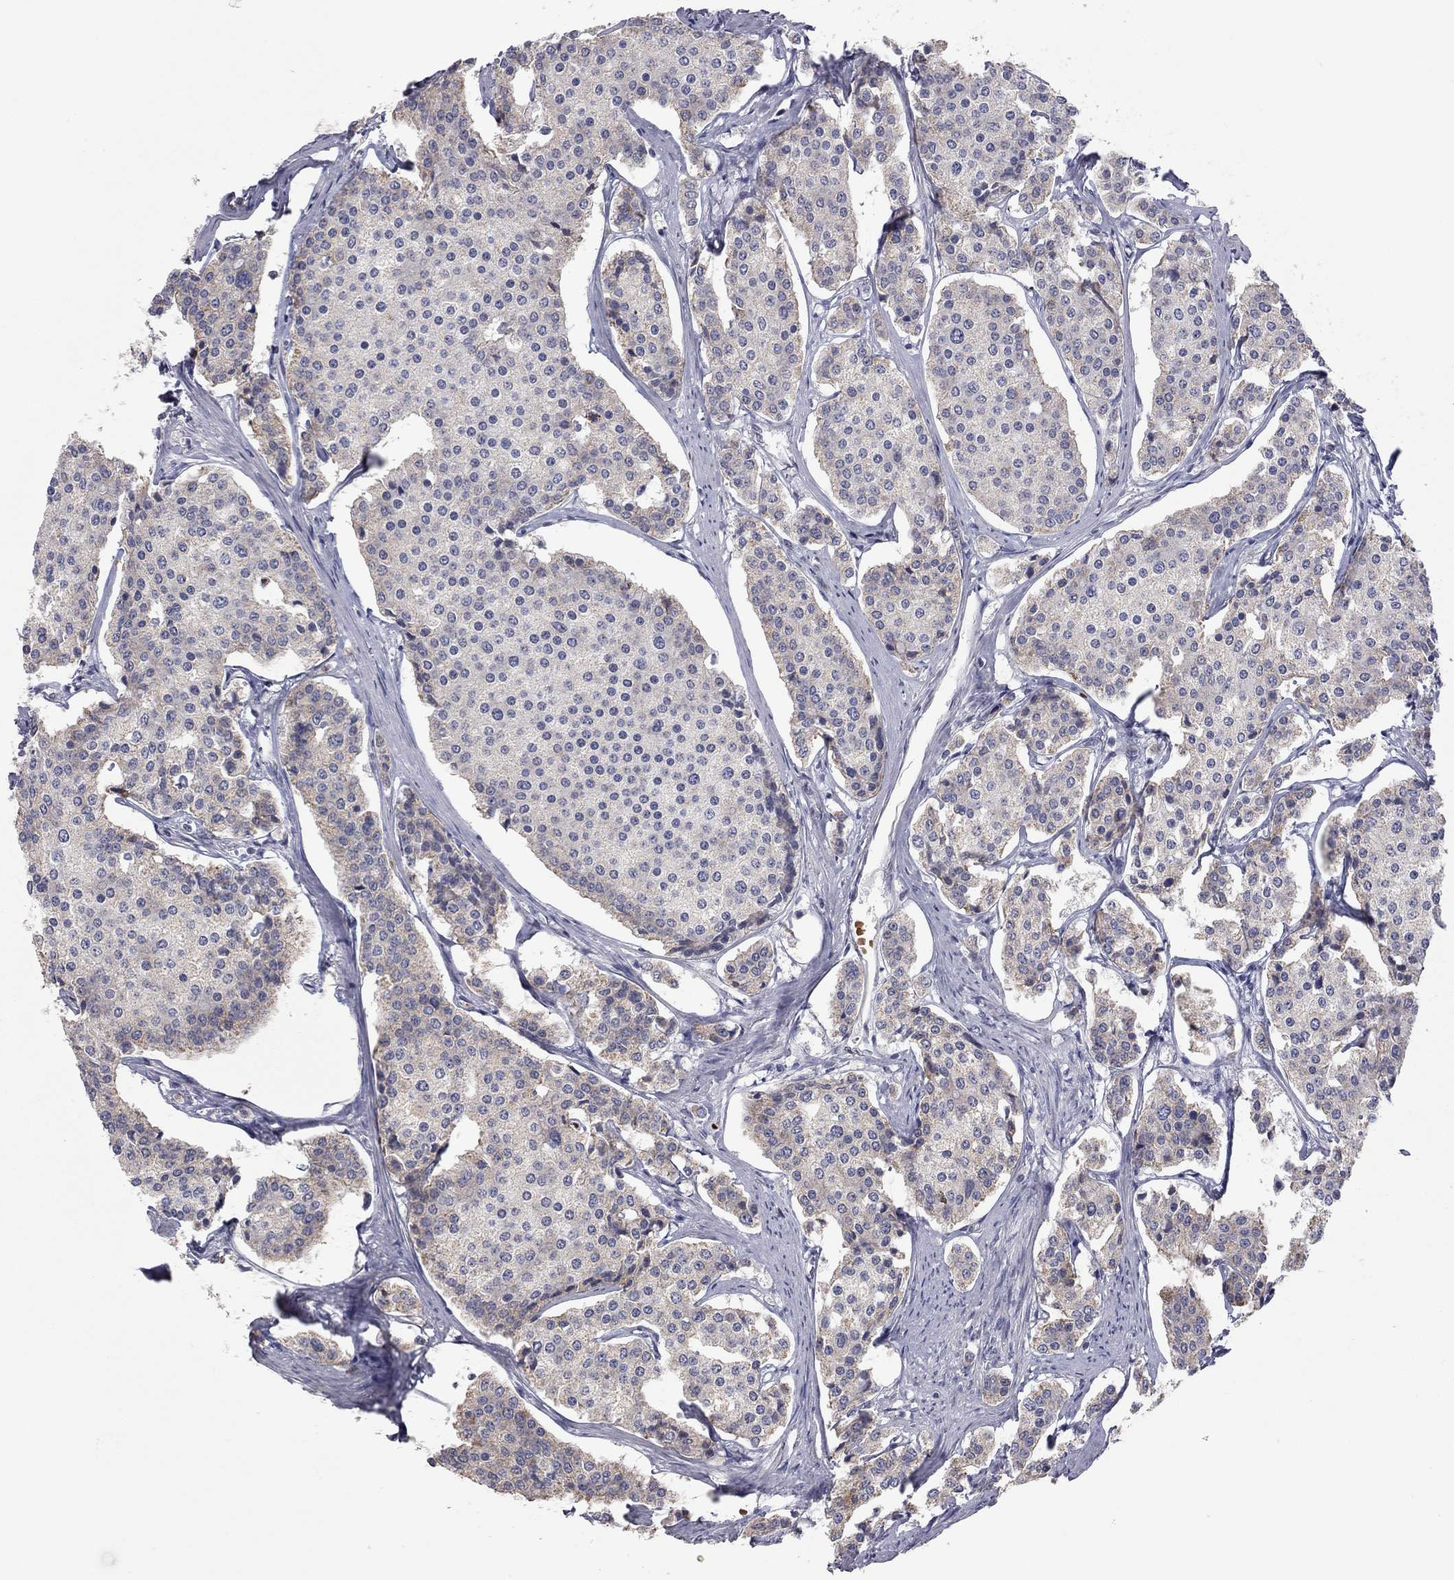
{"staining": {"intensity": "weak", "quantity": "<25%", "location": "cytoplasmic/membranous"}, "tissue": "carcinoid", "cell_type": "Tumor cells", "image_type": "cancer", "snomed": [{"axis": "morphology", "description": "Carcinoid, malignant, NOS"}, {"axis": "topography", "description": "Small intestine"}], "caption": "Tumor cells show no significant protein expression in carcinoid. (Brightfield microscopy of DAB IHC at high magnification).", "gene": "MC3R", "patient": {"sex": "female", "age": 65}}